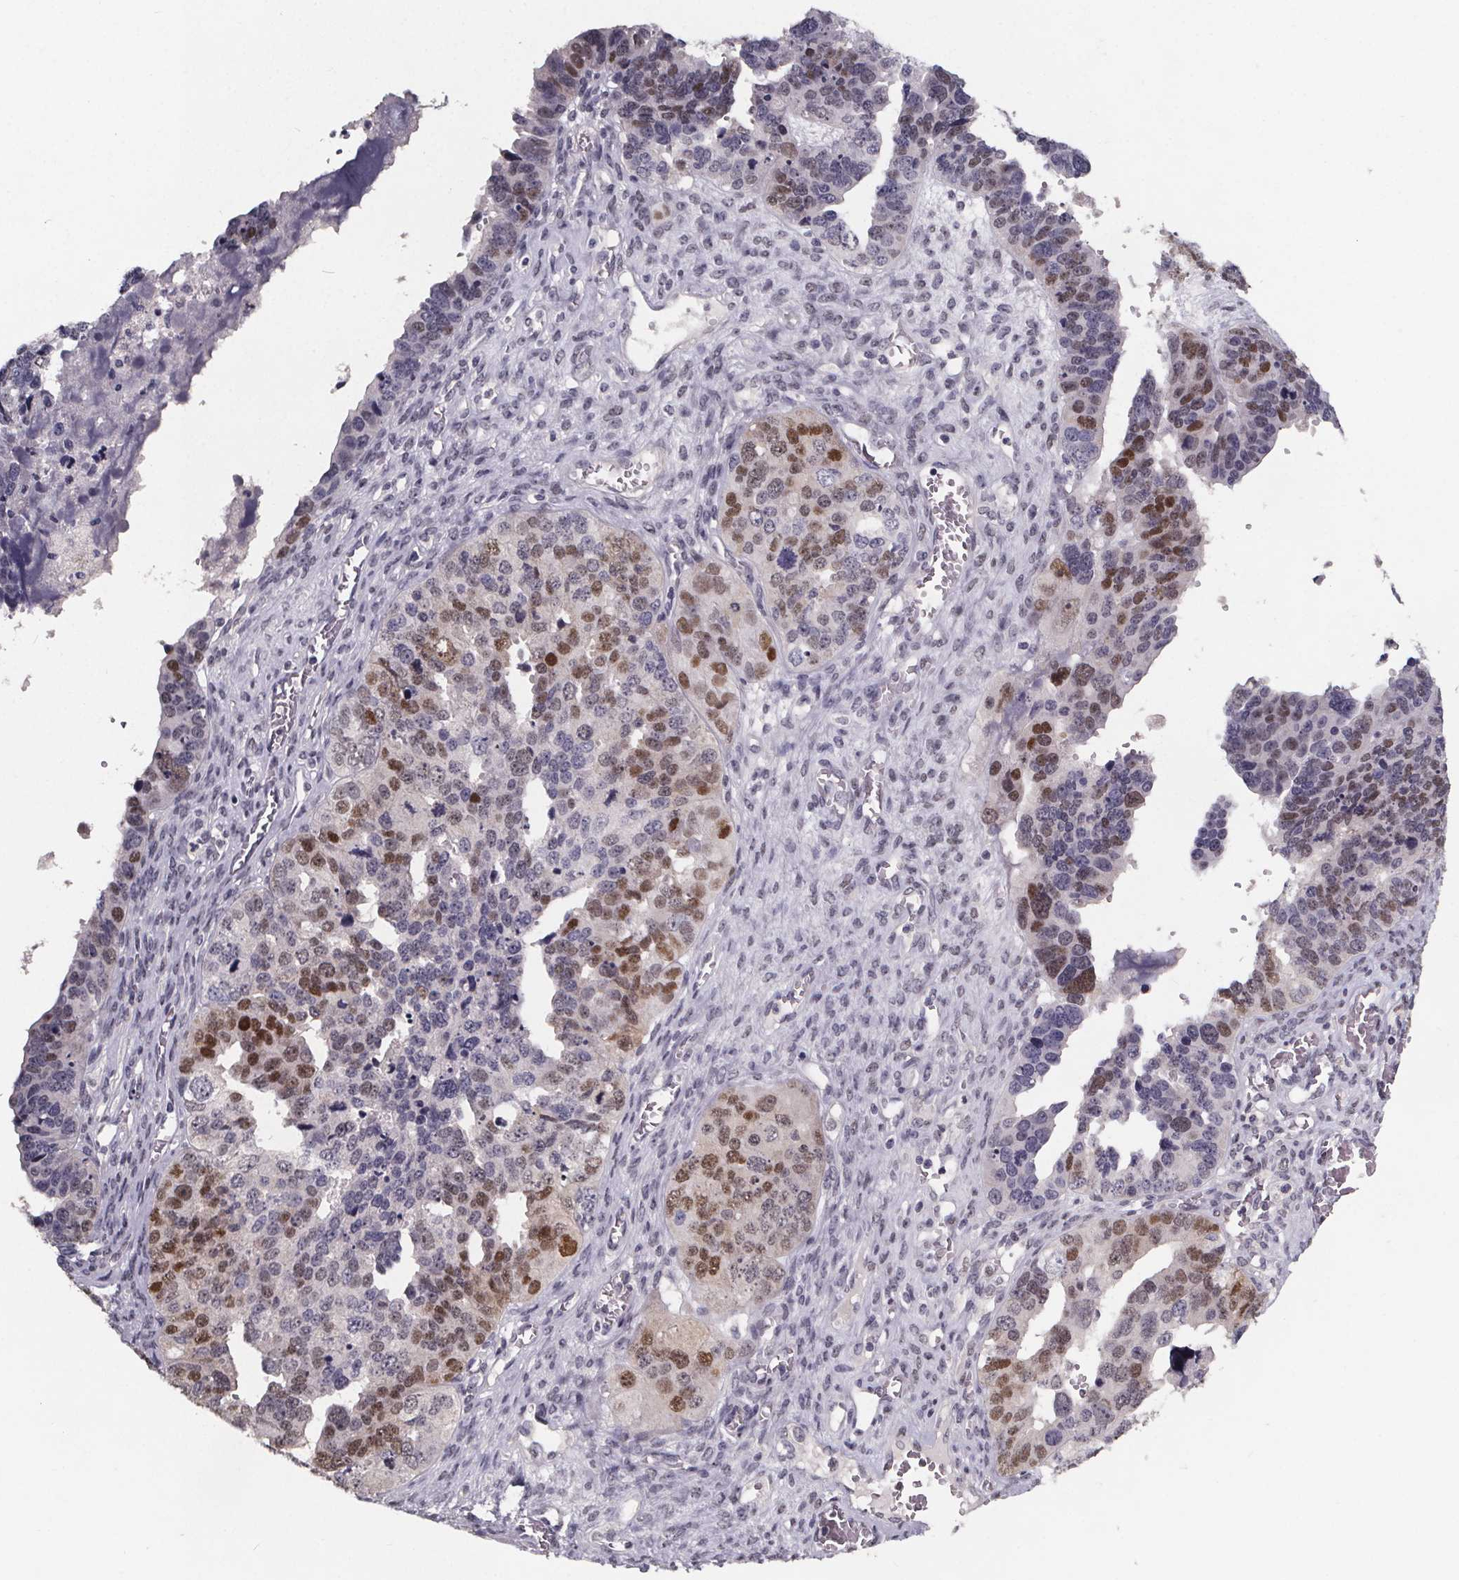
{"staining": {"intensity": "moderate", "quantity": "25%-75%", "location": "nuclear"}, "tissue": "ovarian cancer", "cell_type": "Tumor cells", "image_type": "cancer", "snomed": [{"axis": "morphology", "description": "Cystadenocarcinoma, serous, NOS"}, {"axis": "topography", "description": "Ovary"}], "caption": "A brown stain labels moderate nuclear positivity of a protein in human ovarian serous cystadenocarcinoma tumor cells. (Stains: DAB (3,3'-diaminobenzidine) in brown, nuclei in blue, Microscopy: brightfield microscopy at high magnification).", "gene": "AR", "patient": {"sex": "female", "age": 76}}